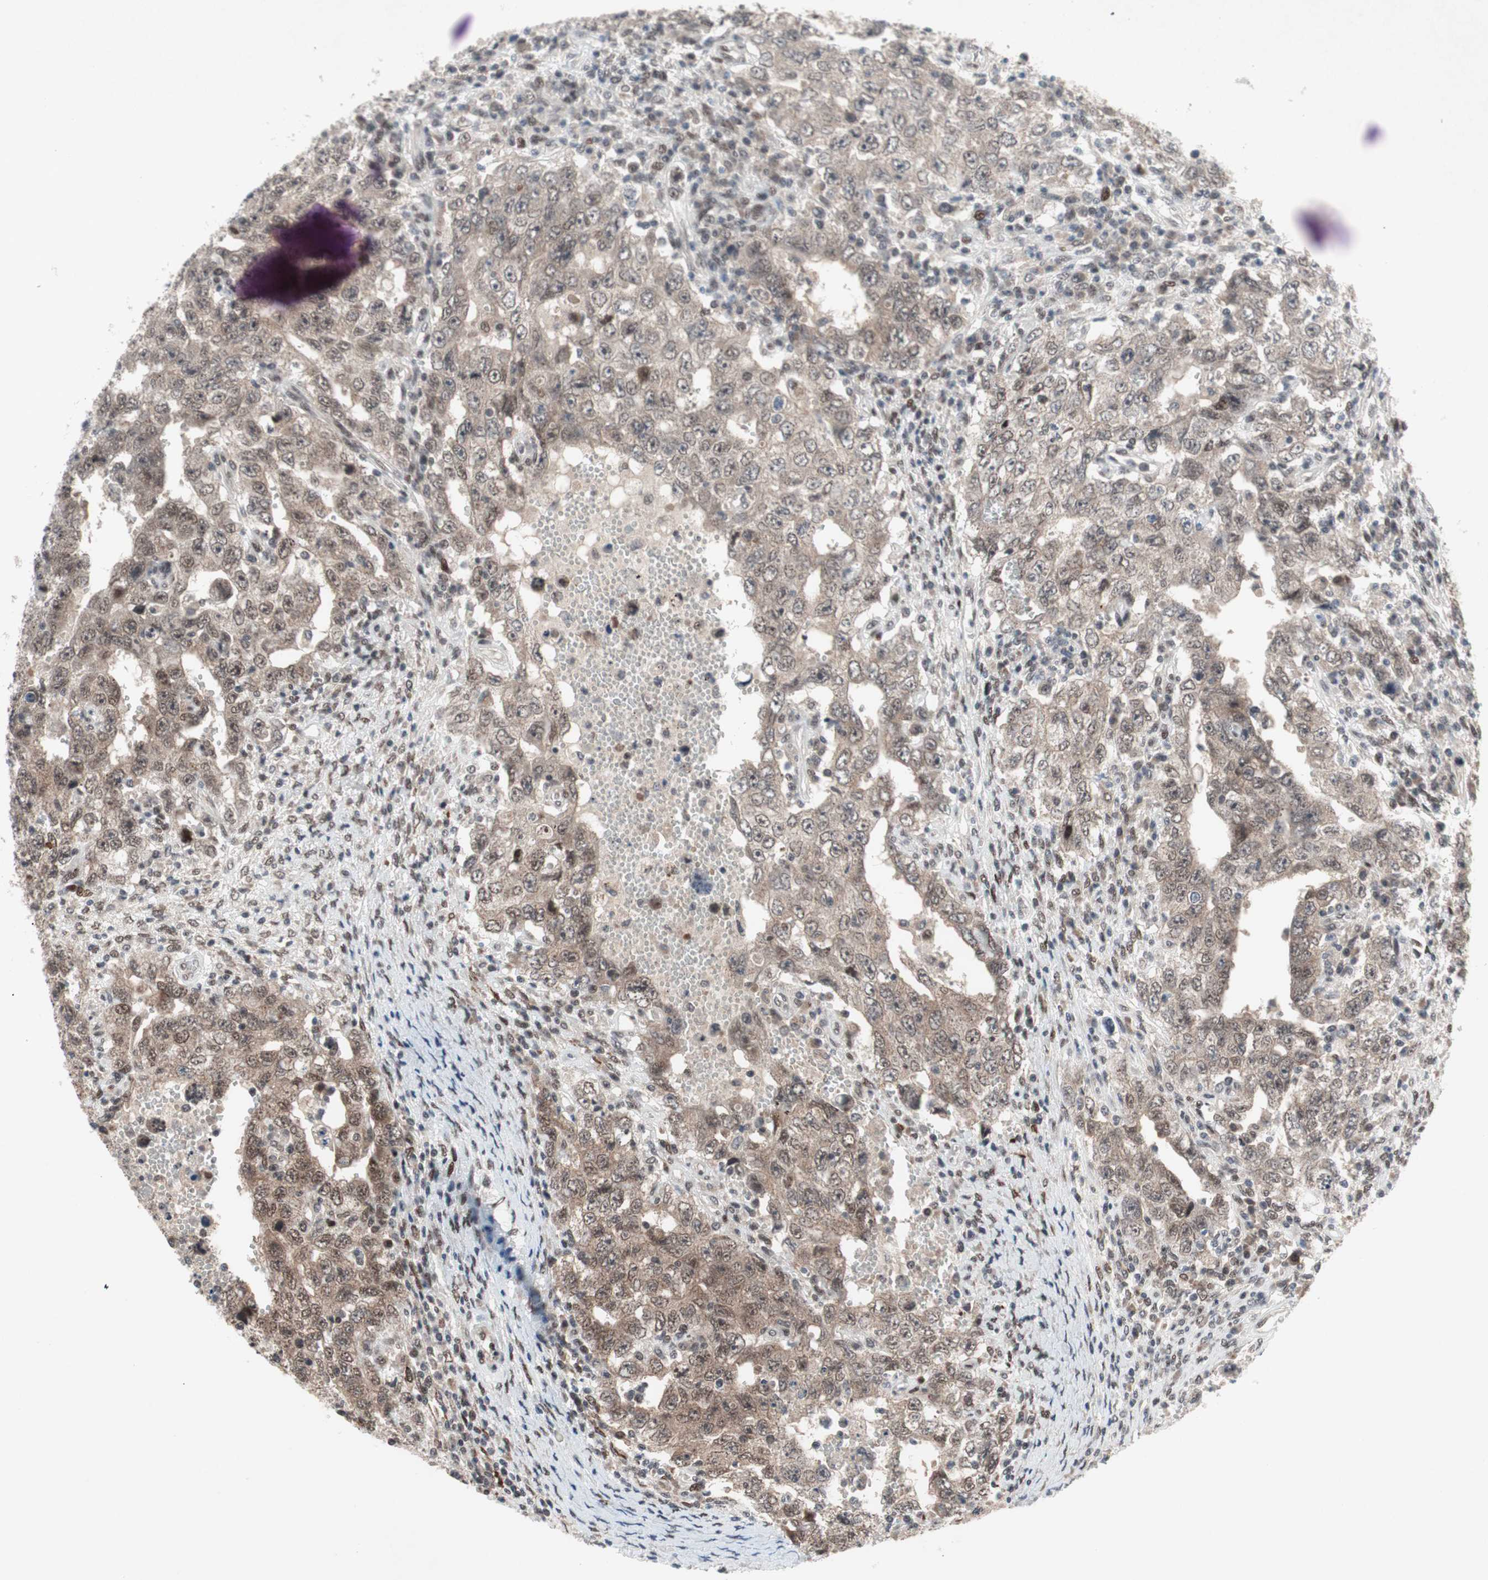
{"staining": {"intensity": "weak", "quantity": ">75%", "location": "cytoplasmic/membranous,nuclear"}, "tissue": "testis cancer", "cell_type": "Tumor cells", "image_type": "cancer", "snomed": [{"axis": "morphology", "description": "Carcinoma, Embryonal, NOS"}, {"axis": "topography", "description": "Testis"}], "caption": "Weak cytoplasmic/membranous and nuclear expression is seen in approximately >75% of tumor cells in testis cancer (embryonal carcinoma).", "gene": "TCF12", "patient": {"sex": "male", "age": 26}}